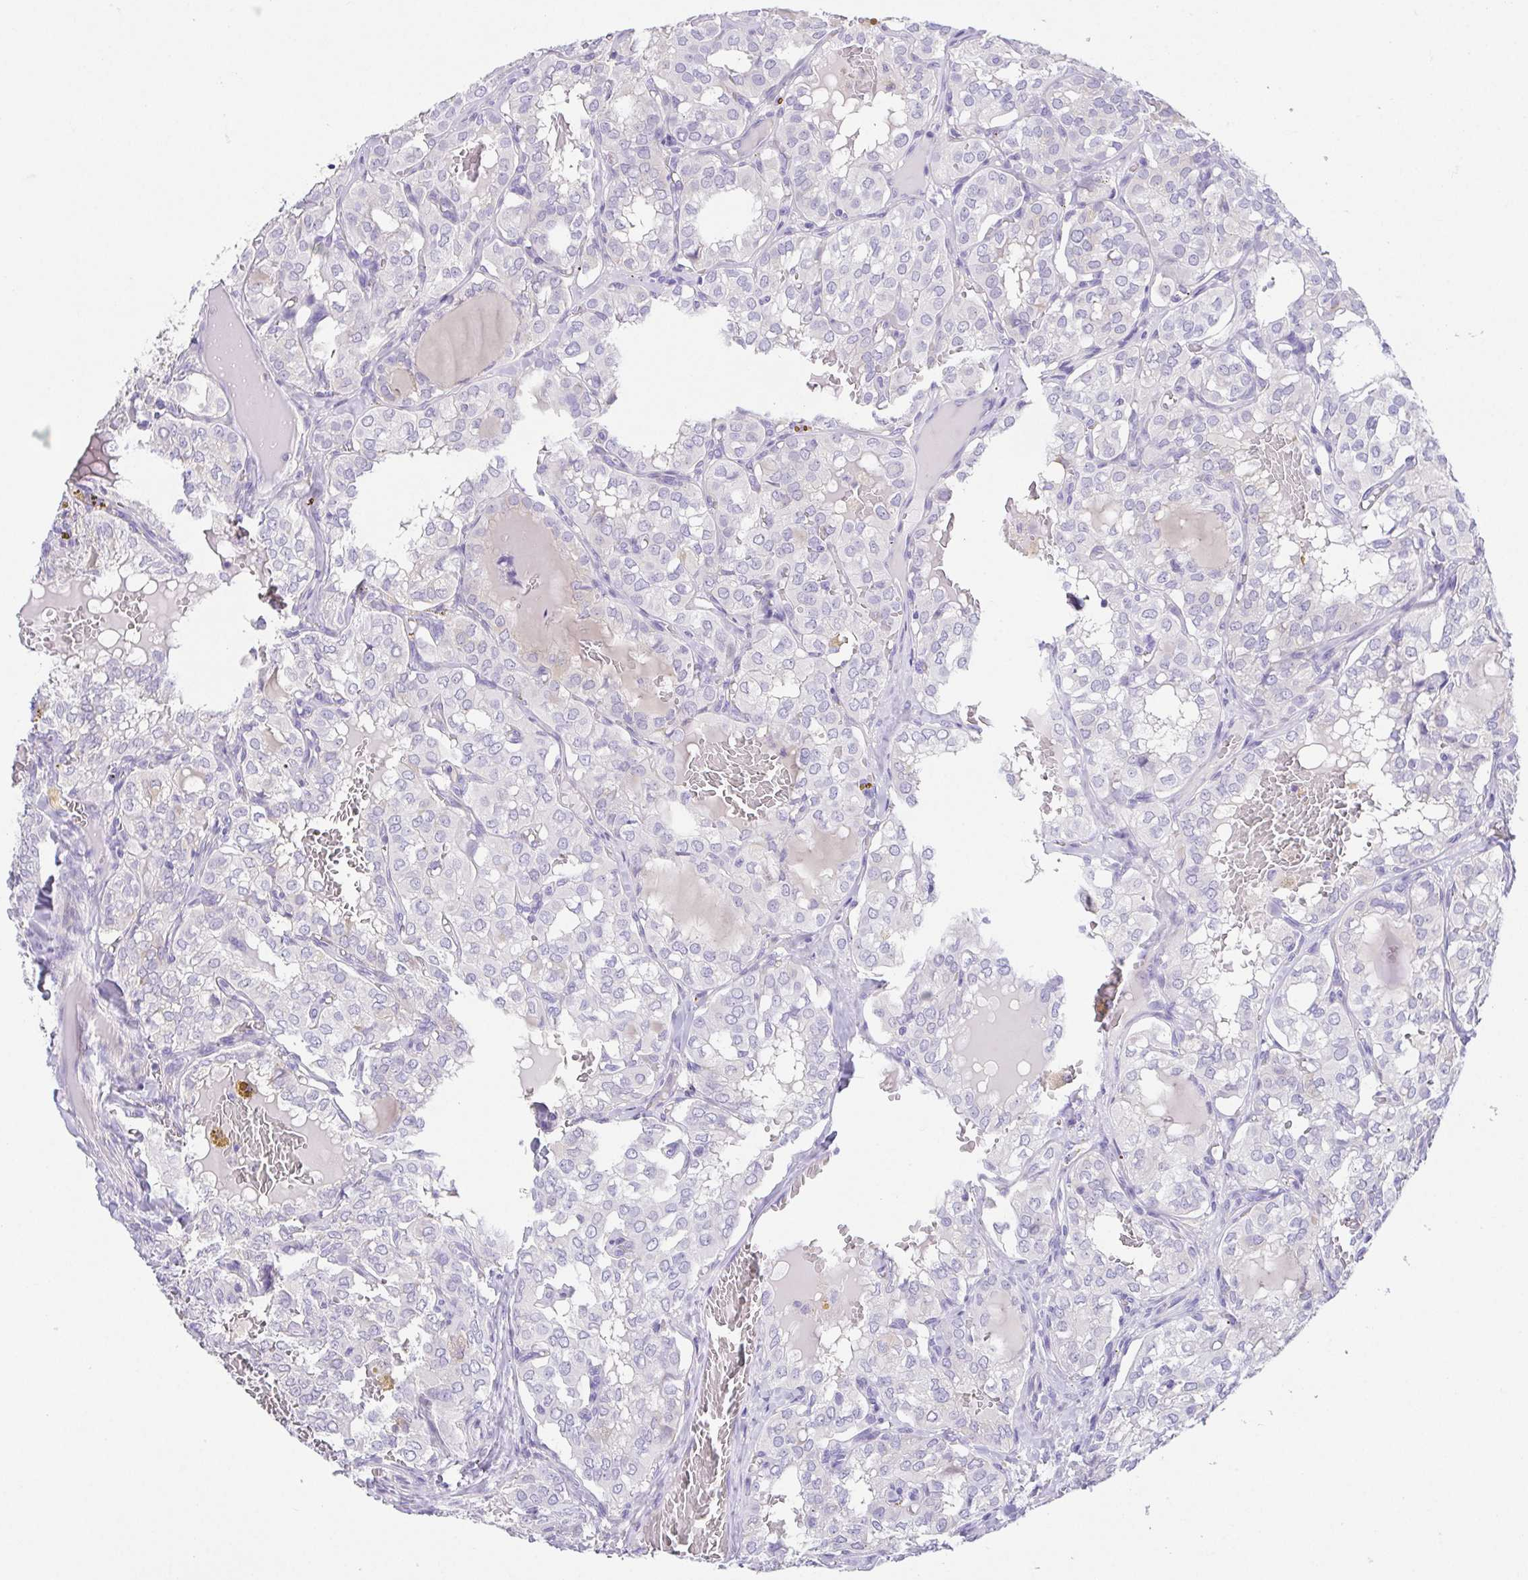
{"staining": {"intensity": "negative", "quantity": "none", "location": "none"}, "tissue": "thyroid cancer", "cell_type": "Tumor cells", "image_type": "cancer", "snomed": [{"axis": "morphology", "description": "Papillary adenocarcinoma, NOS"}, {"axis": "topography", "description": "Thyroid gland"}], "caption": "Histopathology image shows no significant protein positivity in tumor cells of thyroid cancer (papillary adenocarcinoma). (DAB immunohistochemistry, high magnification).", "gene": "HAPLN2", "patient": {"sex": "male", "age": 20}}